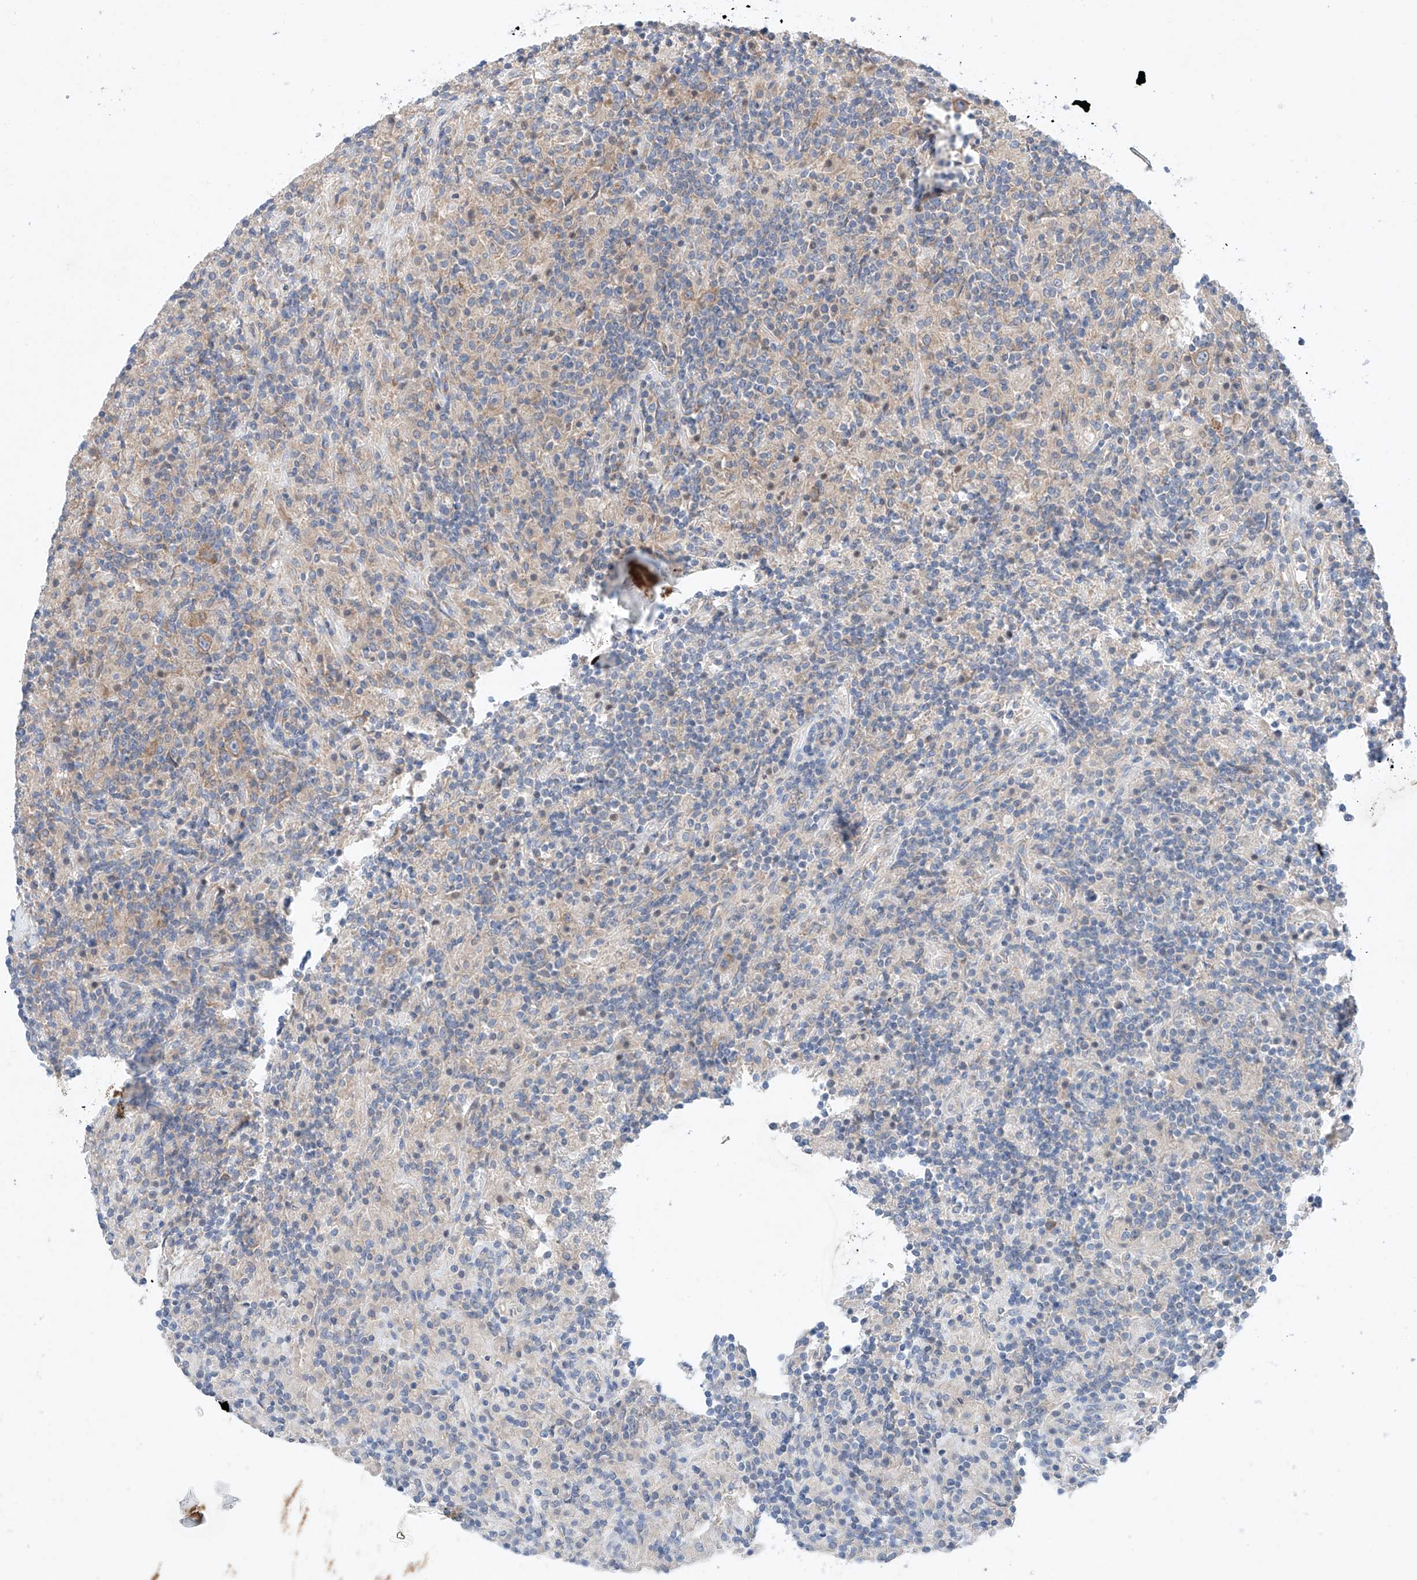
{"staining": {"intensity": "weak", "quantity": "<25%", "location": "cytoplasmic/membranous"}, "tissue": "lymphoma", "cell_type": "Tumor cells", "image_type": "cancer", "snomed": [{"axis": "morphology", "description": "Hodgkin's disease, NOS"}, {"axis": "topography", "description": "Lymph node"}], "caption": "The image shows no significant expression in tumor cells of lymphoma.", "gene": "FASTK", "patient": {"sex": "male", "age": 70}}